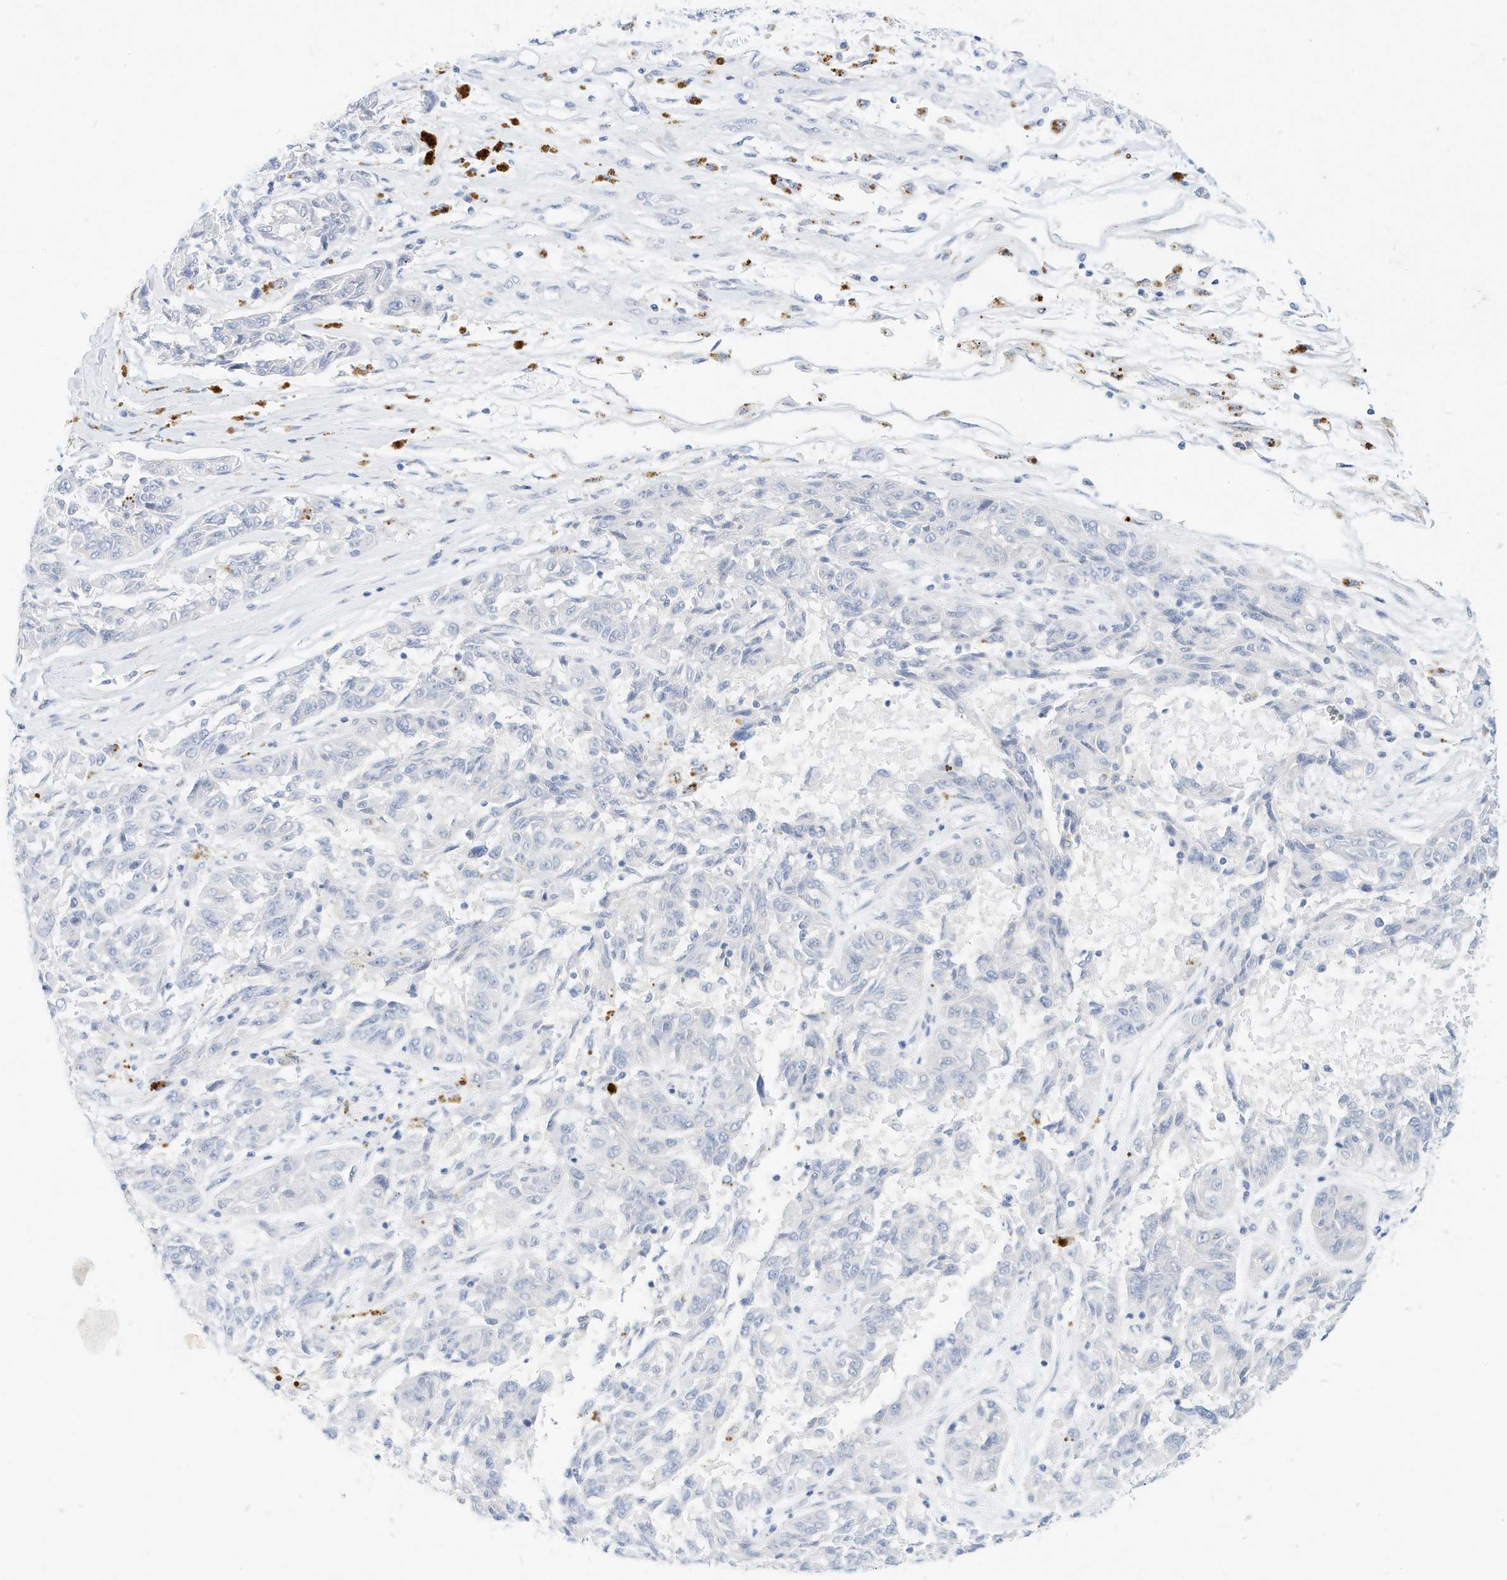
{"staining": {"intensity": "negative", "quantity": "none", "location": "none"}, "tissue": "melanoma", "cell_type": "Tumor cells", "image_type": "cancer", "snomed": [{"axis": "morphology", "description": "Malignant melanoma, NOS"}, {"axis": "topography", "description": "Skin"}], "caption": "Immunohistochemistry (IHC) of human melanoma reveals no expression in tumor cells. Nuclei are stained in blue.", "gene": "SPOCD1", "patient": {"sex": "male", "age": 53}}